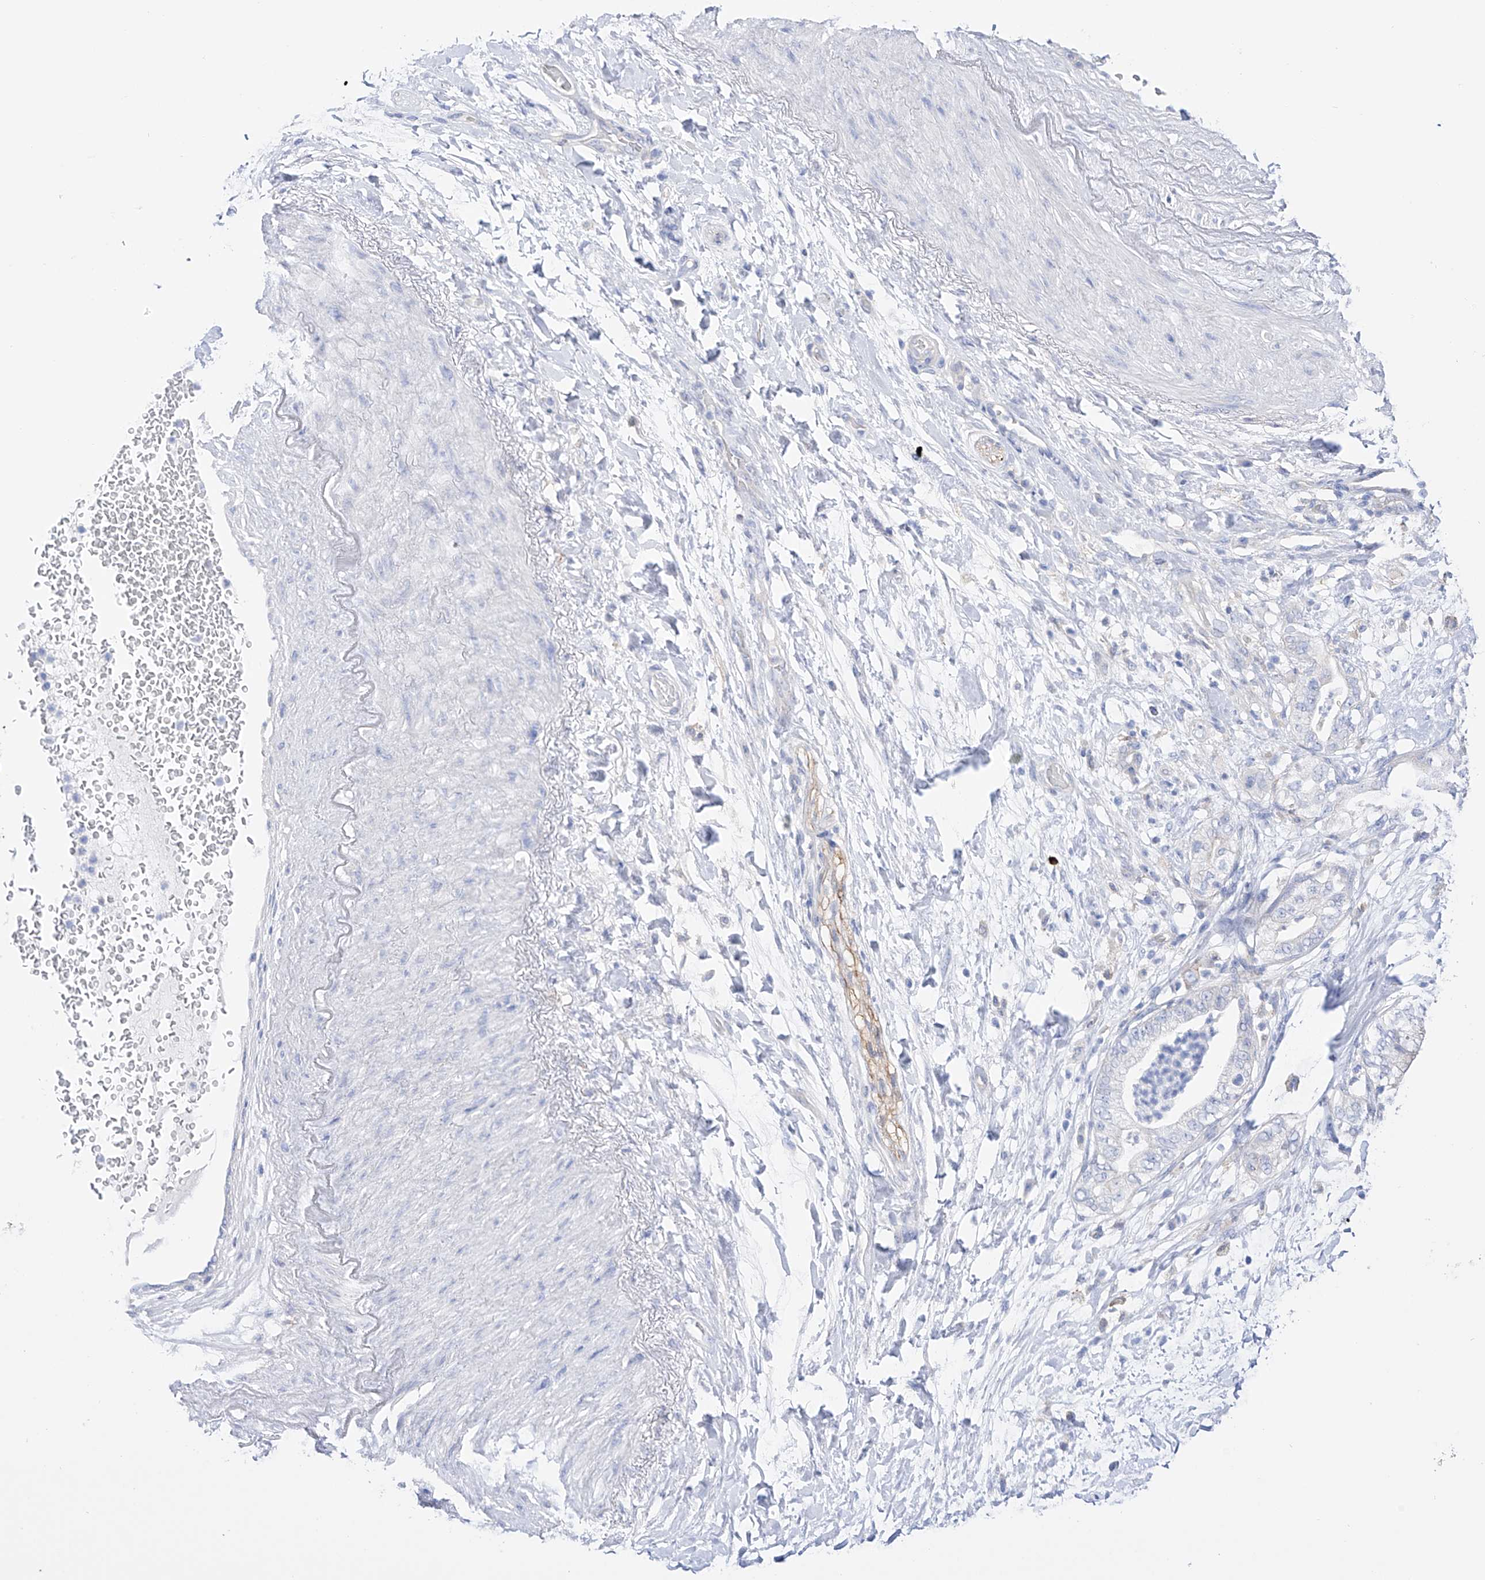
{"staining": {"intensity": "negative", "quantity": "none", "location": "none"}, "tissue": "pancreatic cancer", "cell_type": "Tumor cells", "image_type": "cancer", "snomed": [{"axis": "morphology", "description": "Adenocarcinoma, NOS"}, {"axis": "topography", "description": "Pancreas"}], "caption": "Pancreatic adenocarcinoma was stained to show a protein in brown. There is no significant expression in tumor cells. (Stains: DAB (3,3'-diaminobenzidine) IHC with hematoxylin counter stain, Microscopy: brightfield microscopy at high magnification).", "gene": "ZNF653", "patient": {"sex": "female", "age": 73}}